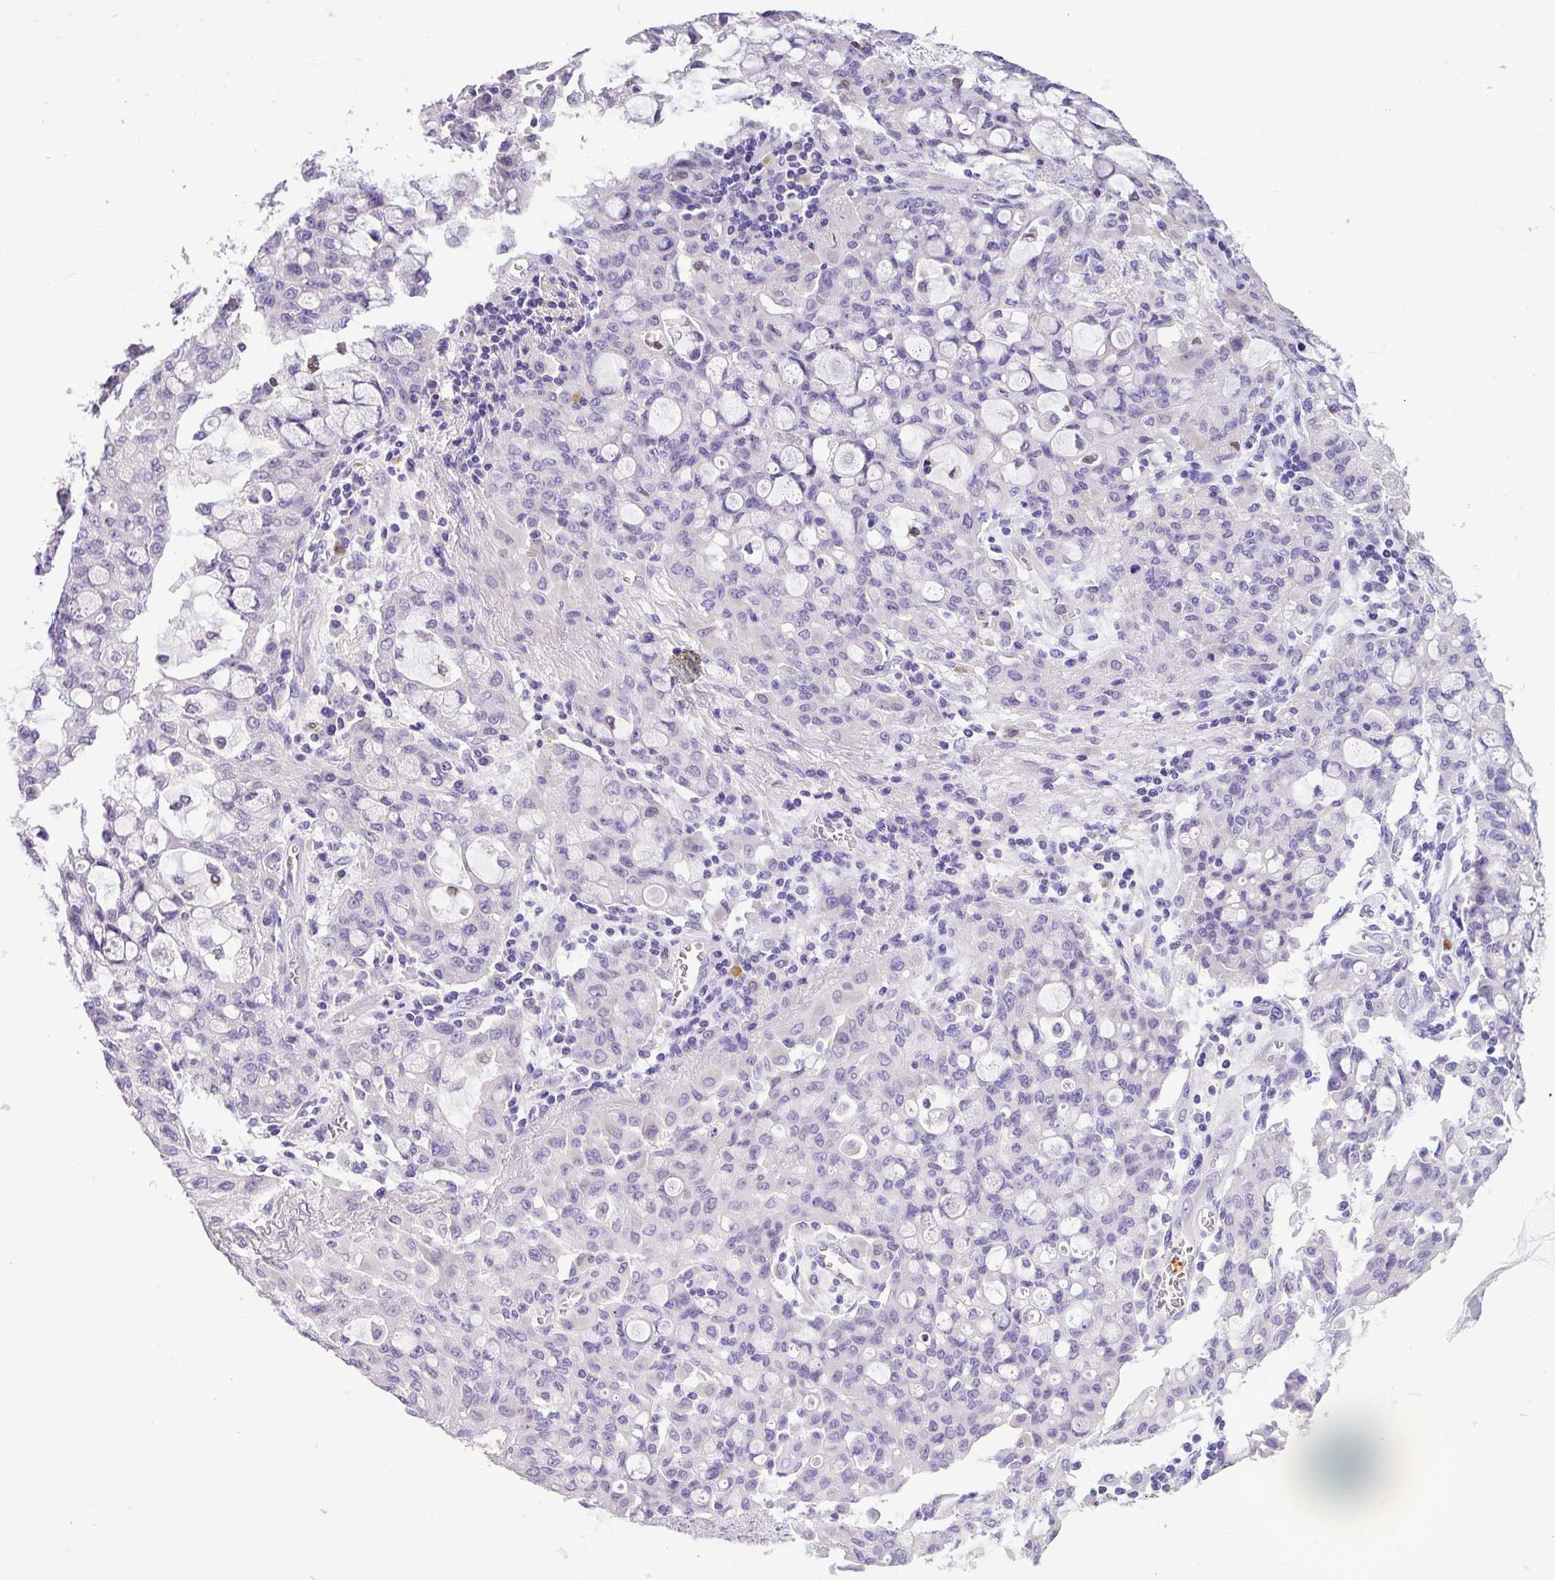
{"staining": {"intensity": "negative", "quantity": "none", "location": "none"}, "tissue": "lung cancer", "cell_type": "Tumor cells", "image_type": "cancer", "snomed": [{"axis": "morphology", "description": "Adenocarcinoma, NOS"}, {"axis": "topography", "description": "Lung"}], "caption": "An IHC micrograph of adenocarcinoma (lung) is shown. There is no staining in tumor cells of adenocarcinoma (lung). The staining is performed using DAB brown chromogen with nuclei counter-stained in using hematoxylin.", "gene": "SH2D3C", "patient": {"sex": "female", "age": 44}}